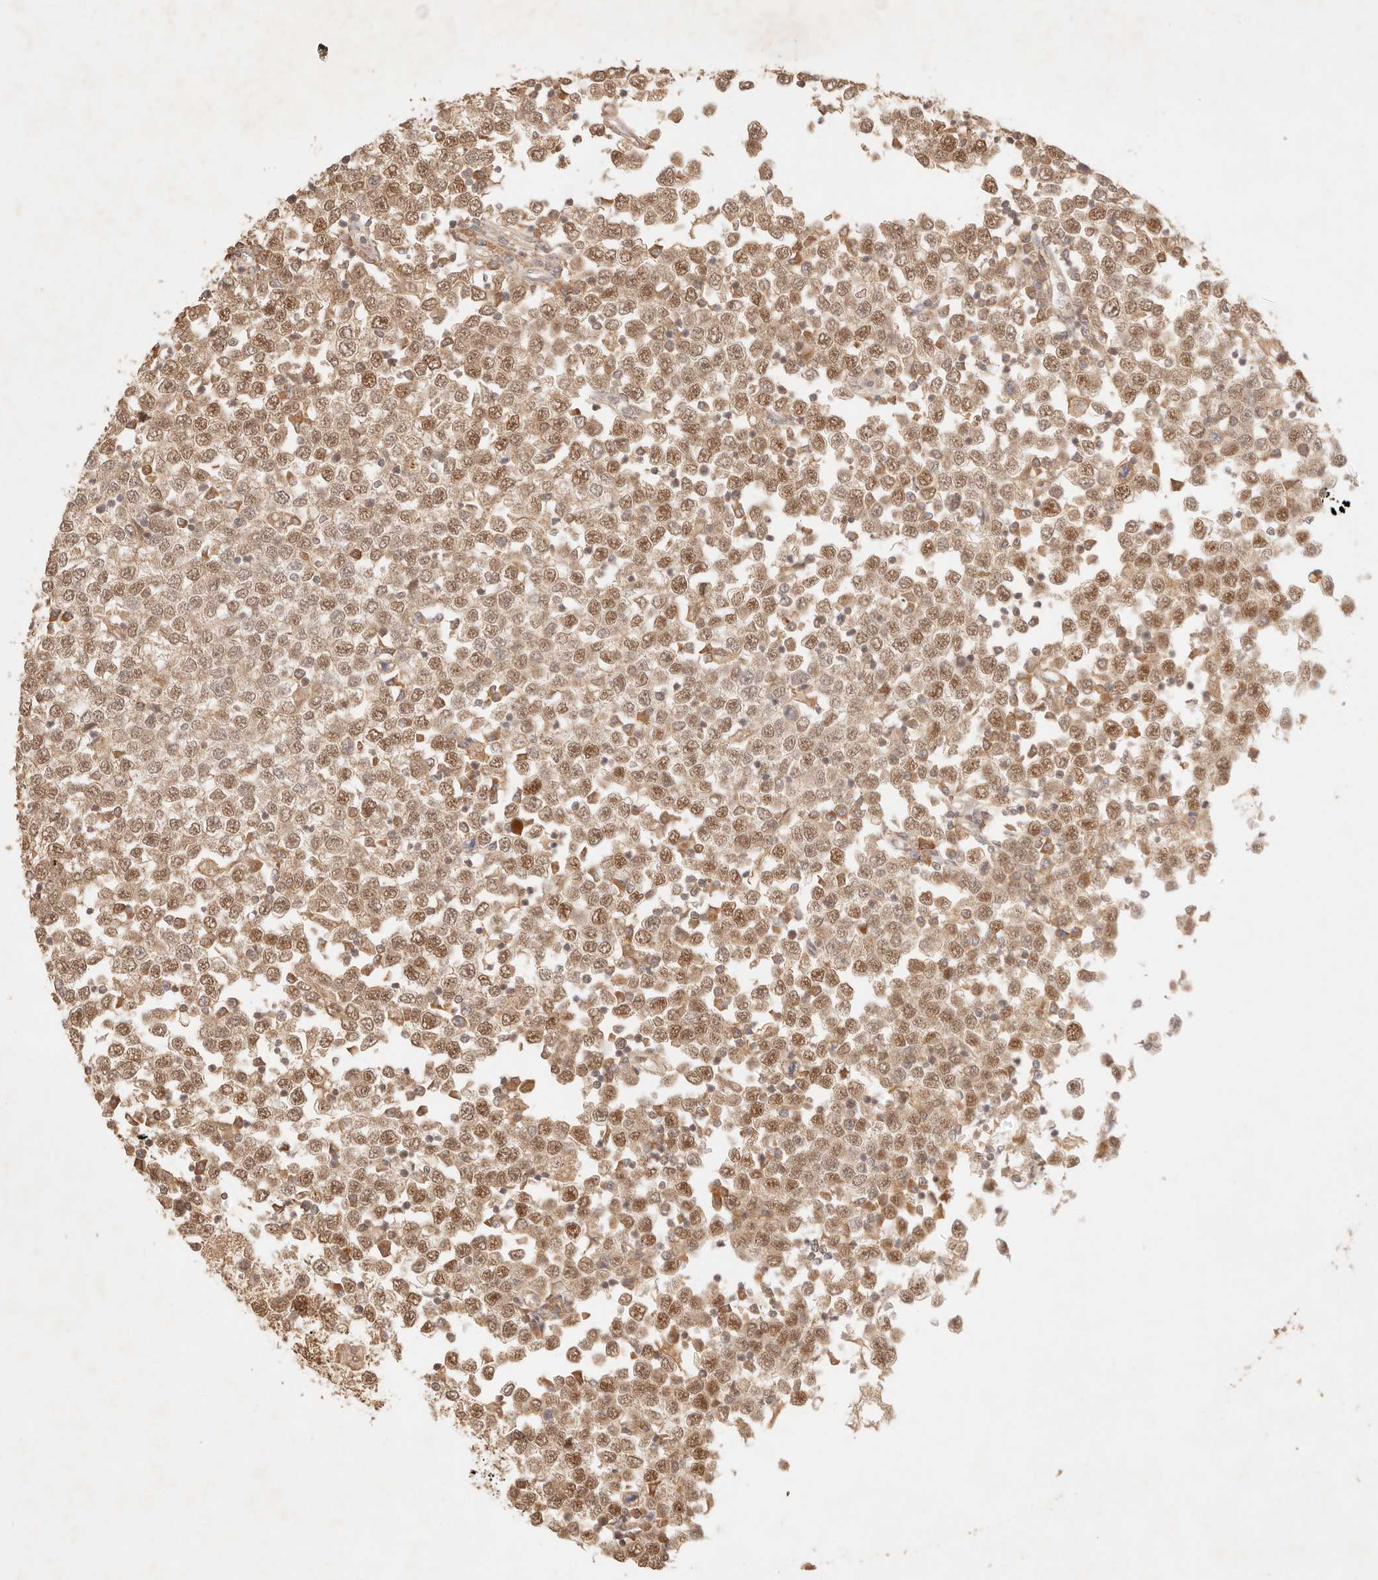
{"staining": {"intensity": "moderate", "quantity": ">75%", "location": "cytoplasmic/membranous,nuclear"}, "tissue": "testis cancer", "cell_type": "Tumor cells", "image_type": "cancer", "snomed": [{"axis": "morphology", "description": "Seminoma, NOS"}, {"axis": "topography", "description": "Testis"}], "caption": "Immunohistochemistry image of neoplastic tissue: seminoma (testis) stained using IHC exhibits medium levels of moderate protein expression localized specifically in the cytoplasmic/membranous and nuclear of tumor cells, appearing as a cytoplasmic/membranous and nuclear brown color.", "gene": "TRIM11", "patient": {"sex": "male", "age": 65}}